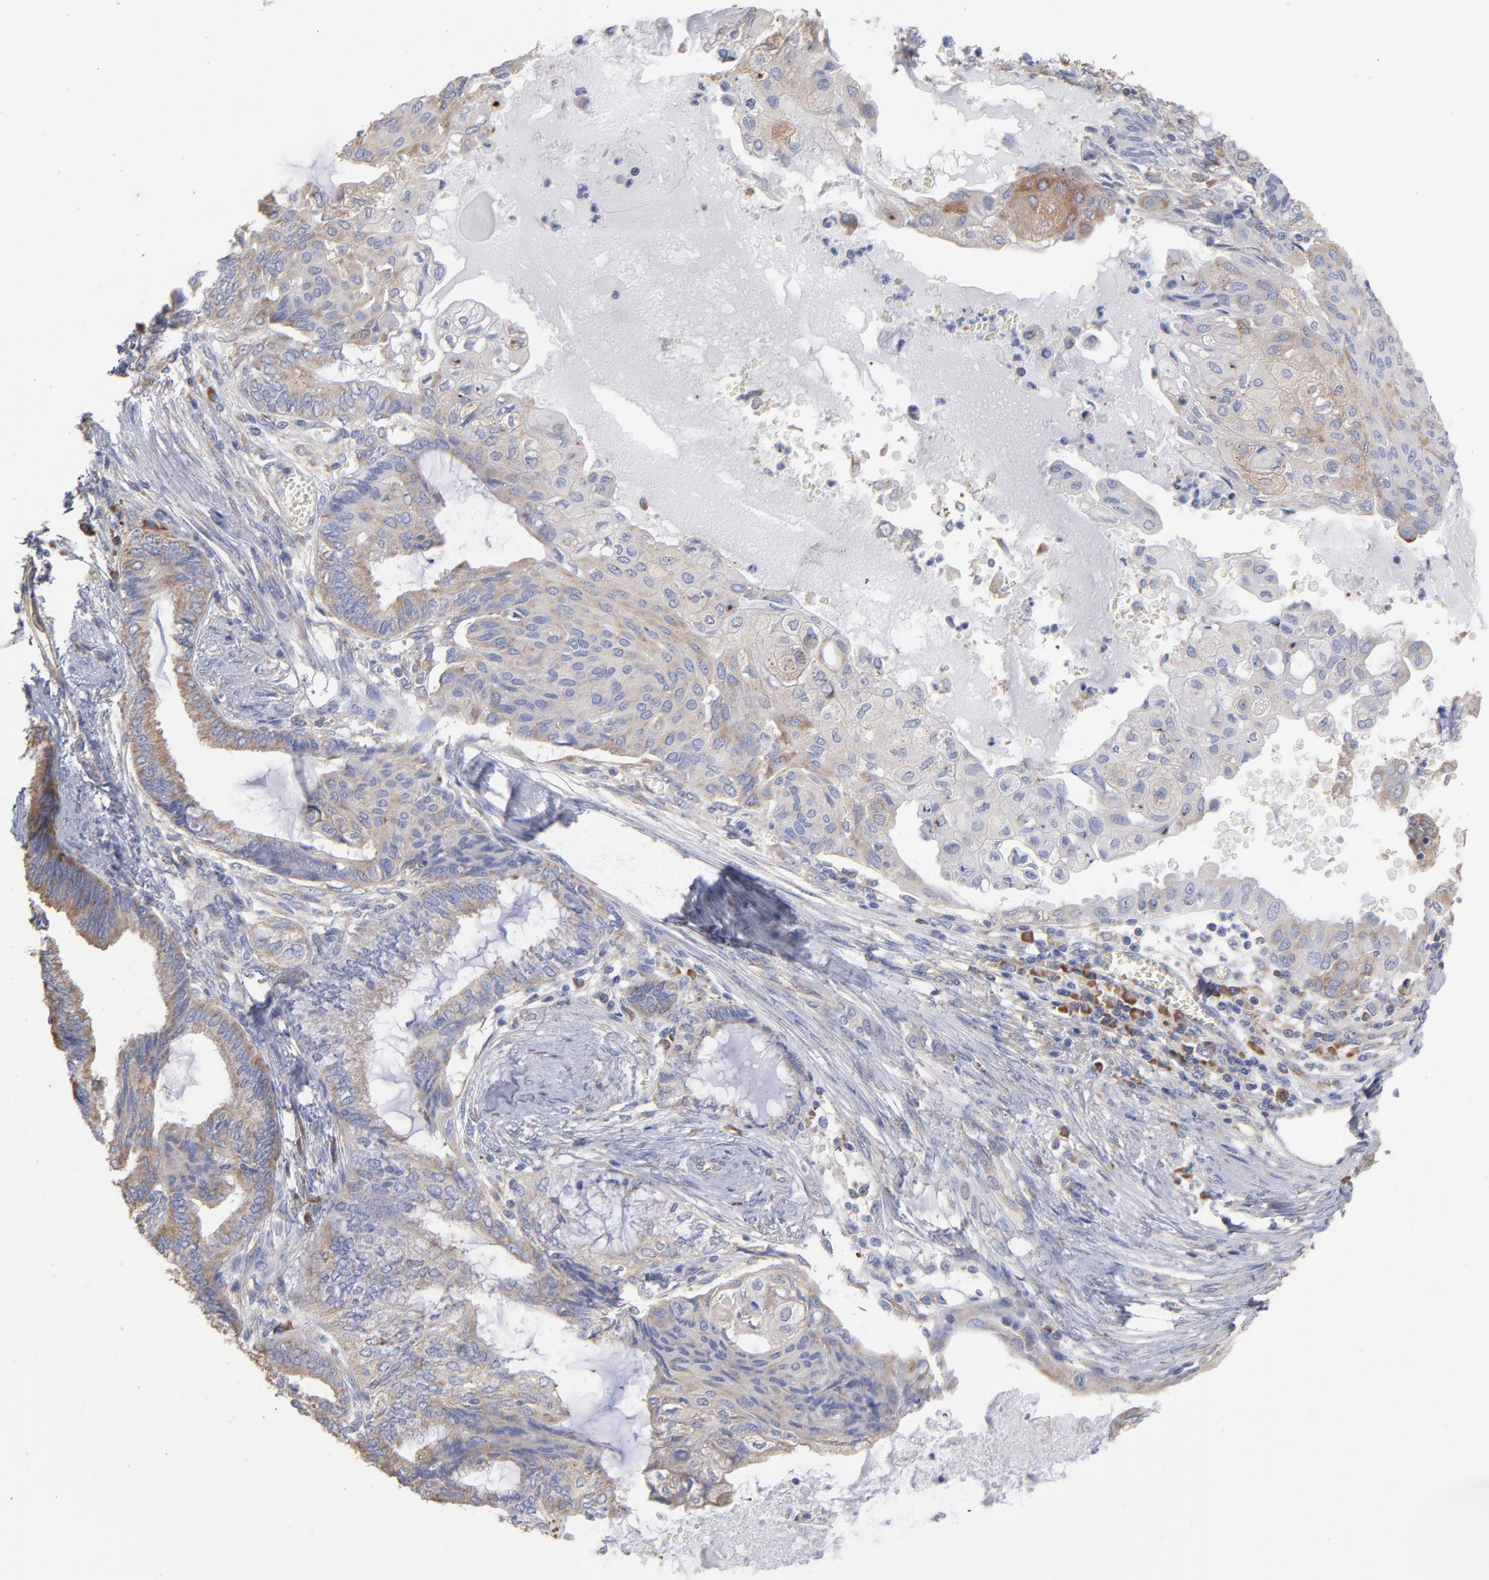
{"staining": {"intensity": "weak", "quantity": "25%-75%", "location": "cytoplasmic/membranous"}, "tissue": "endometrial cancer", "cell_type": "Tumor cells", "image_type": "cancer", "snomed": [{"axis": "morphology", "description": "Adenocarcinoma, NOS"}, {"axis": "topography", "description": "Endometrium"}], "caption": "Brown immunohistochemical staining in human endometrial cancer (adenocarcinoma) shows weak cytoplasmic/membranous expression in approximately 25%-75% of tumor cells.", "gene": "RPL3", "patient": {"sex": "female", "age": 79}}